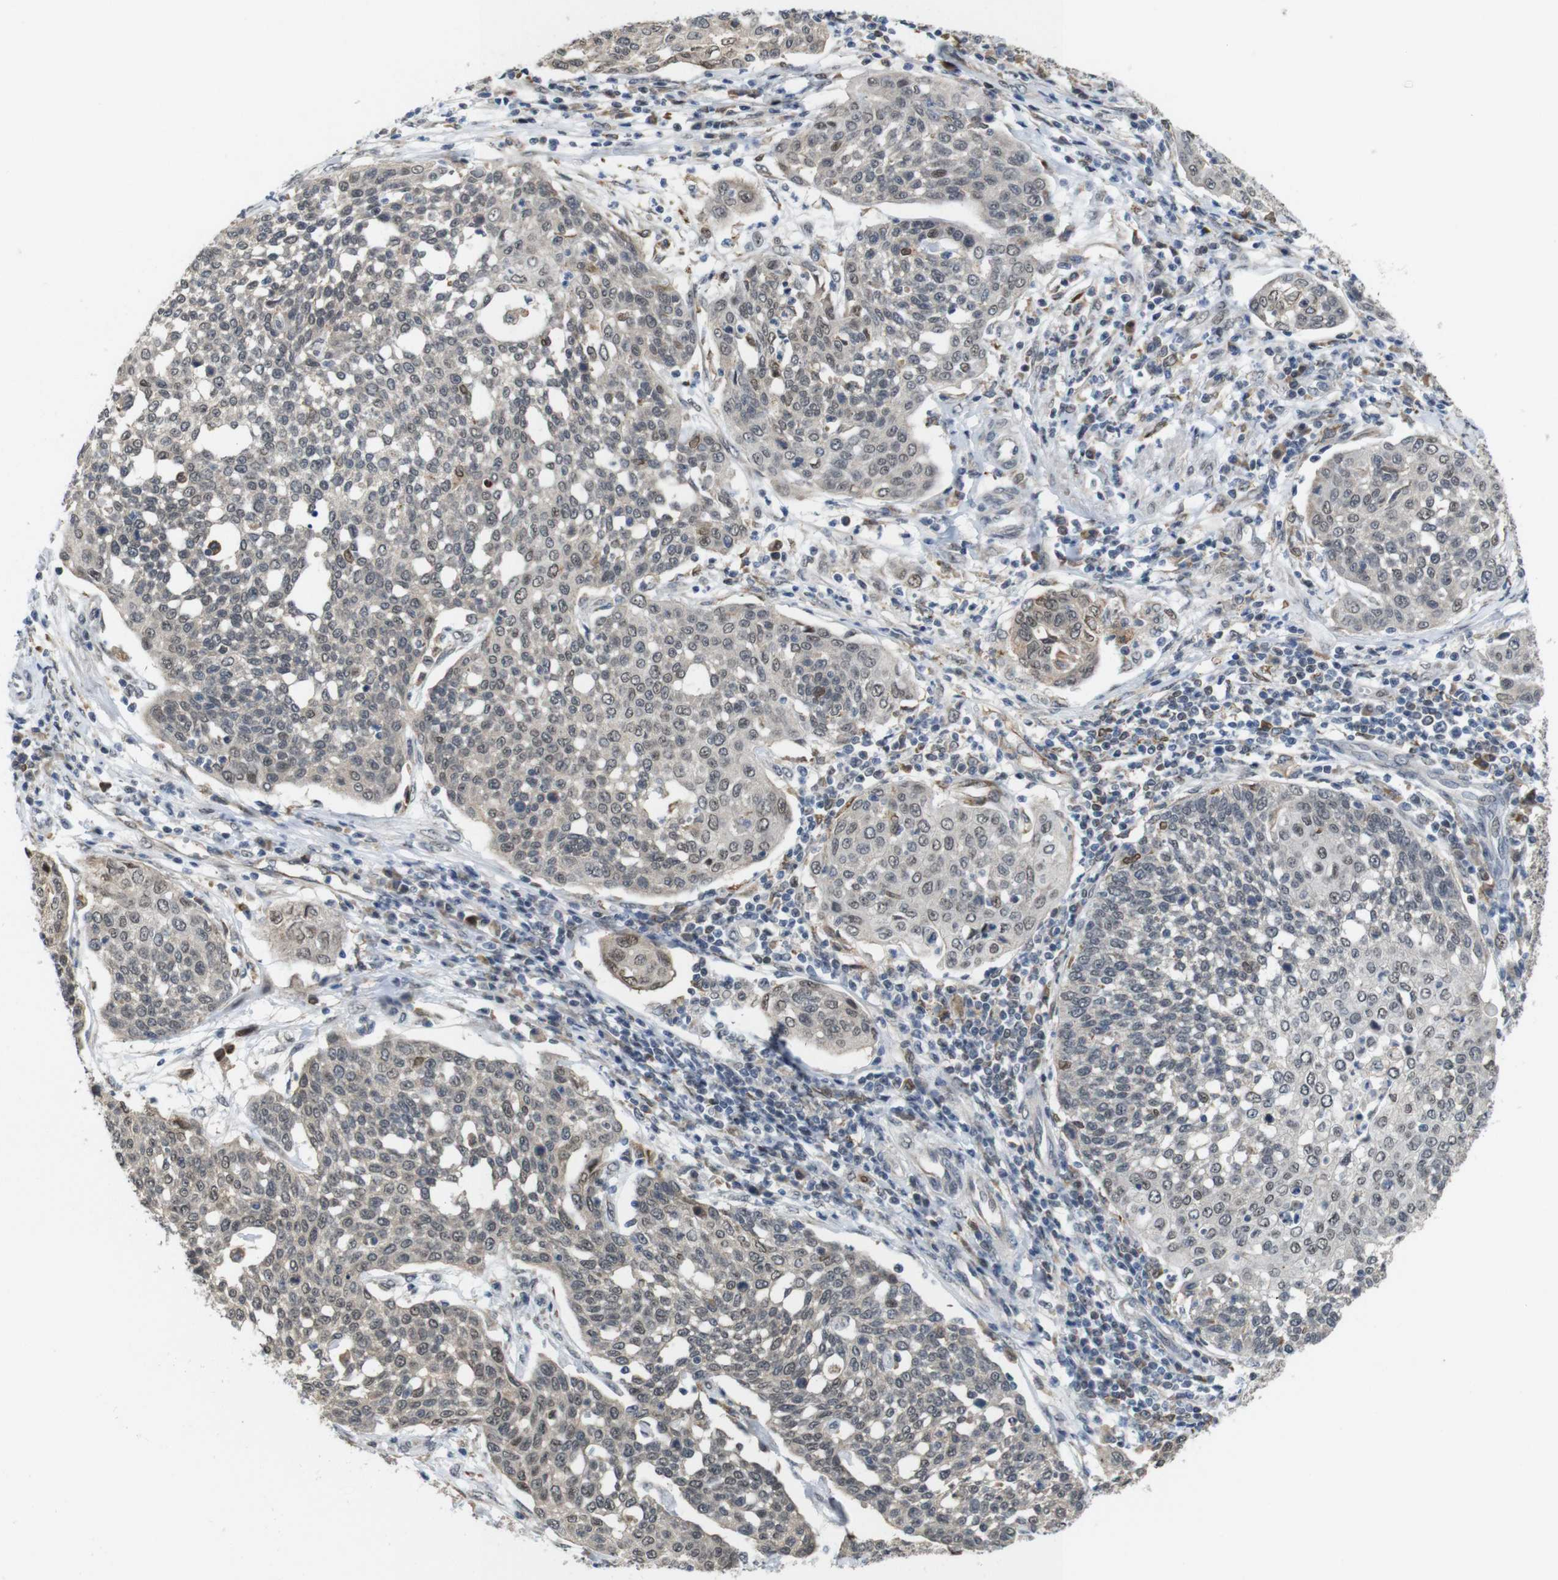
{"staining": {"intensity": "moderate", "quantity": ">75%", "location": "cytoplasmic/membranous,nuclear"}, "tissue": "cervical cancer", "cell_type": "Tumor cells", "image_type": "cancer", "snomed": [{"axis": "morphology", "description": "Squamous cell carcinoma, NOS"}, {"axis": "topography", "description": "Cervix"}], "caption": "Brown immunohistochemical staining in human cervical squamous cell carcinoma demonstrates moderate cytoplasmic/membranous and nuclear staining in about >75% of tumor cells.", "gene": "PNMA8A", "patient": {"sex": "female", "age": 34}}